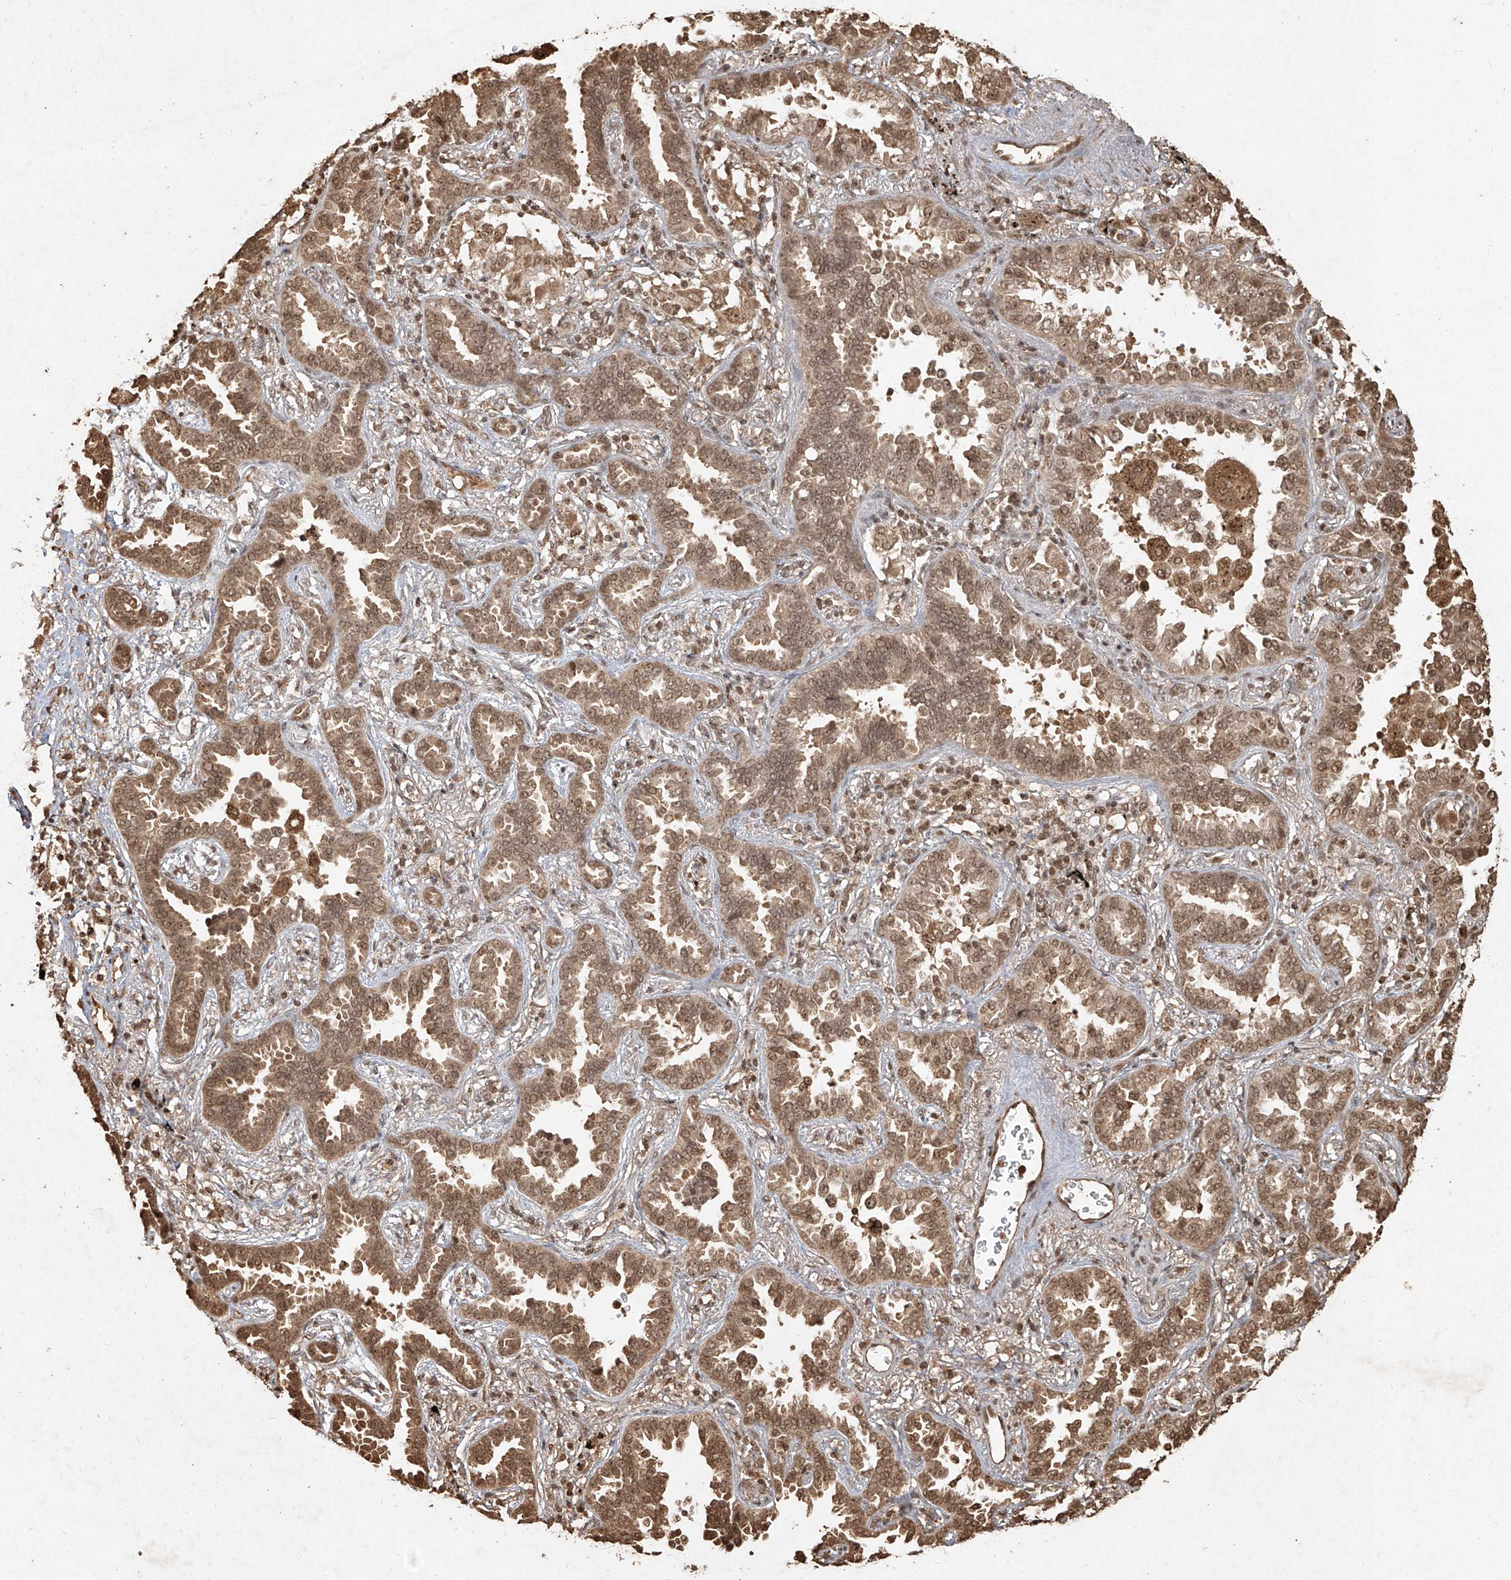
{"staining": {"intensity": "moderate", "quantity": ">75%", "location": "cytoplasmic/membranous,nuclear"}, "tissue": "lung cancer", "cell_type": "Tumor cells", "image_type": "cancer", "snomed": [{"axis": "morphology", "description": "Normal tissue, NOS"}, {"axis": "morphology", "description": "Adenocarcinoma, NOS"}, {"axis": "topography", "description": "Lung"}], "caption": "IHC of lung cancer reveals medium levels of moderate cytoplasmic/membranous and nuclear staining in approximately >75% of tumor cells.", "gene": "UBE2K", "patient": {"sex": "male", "age": 59}}